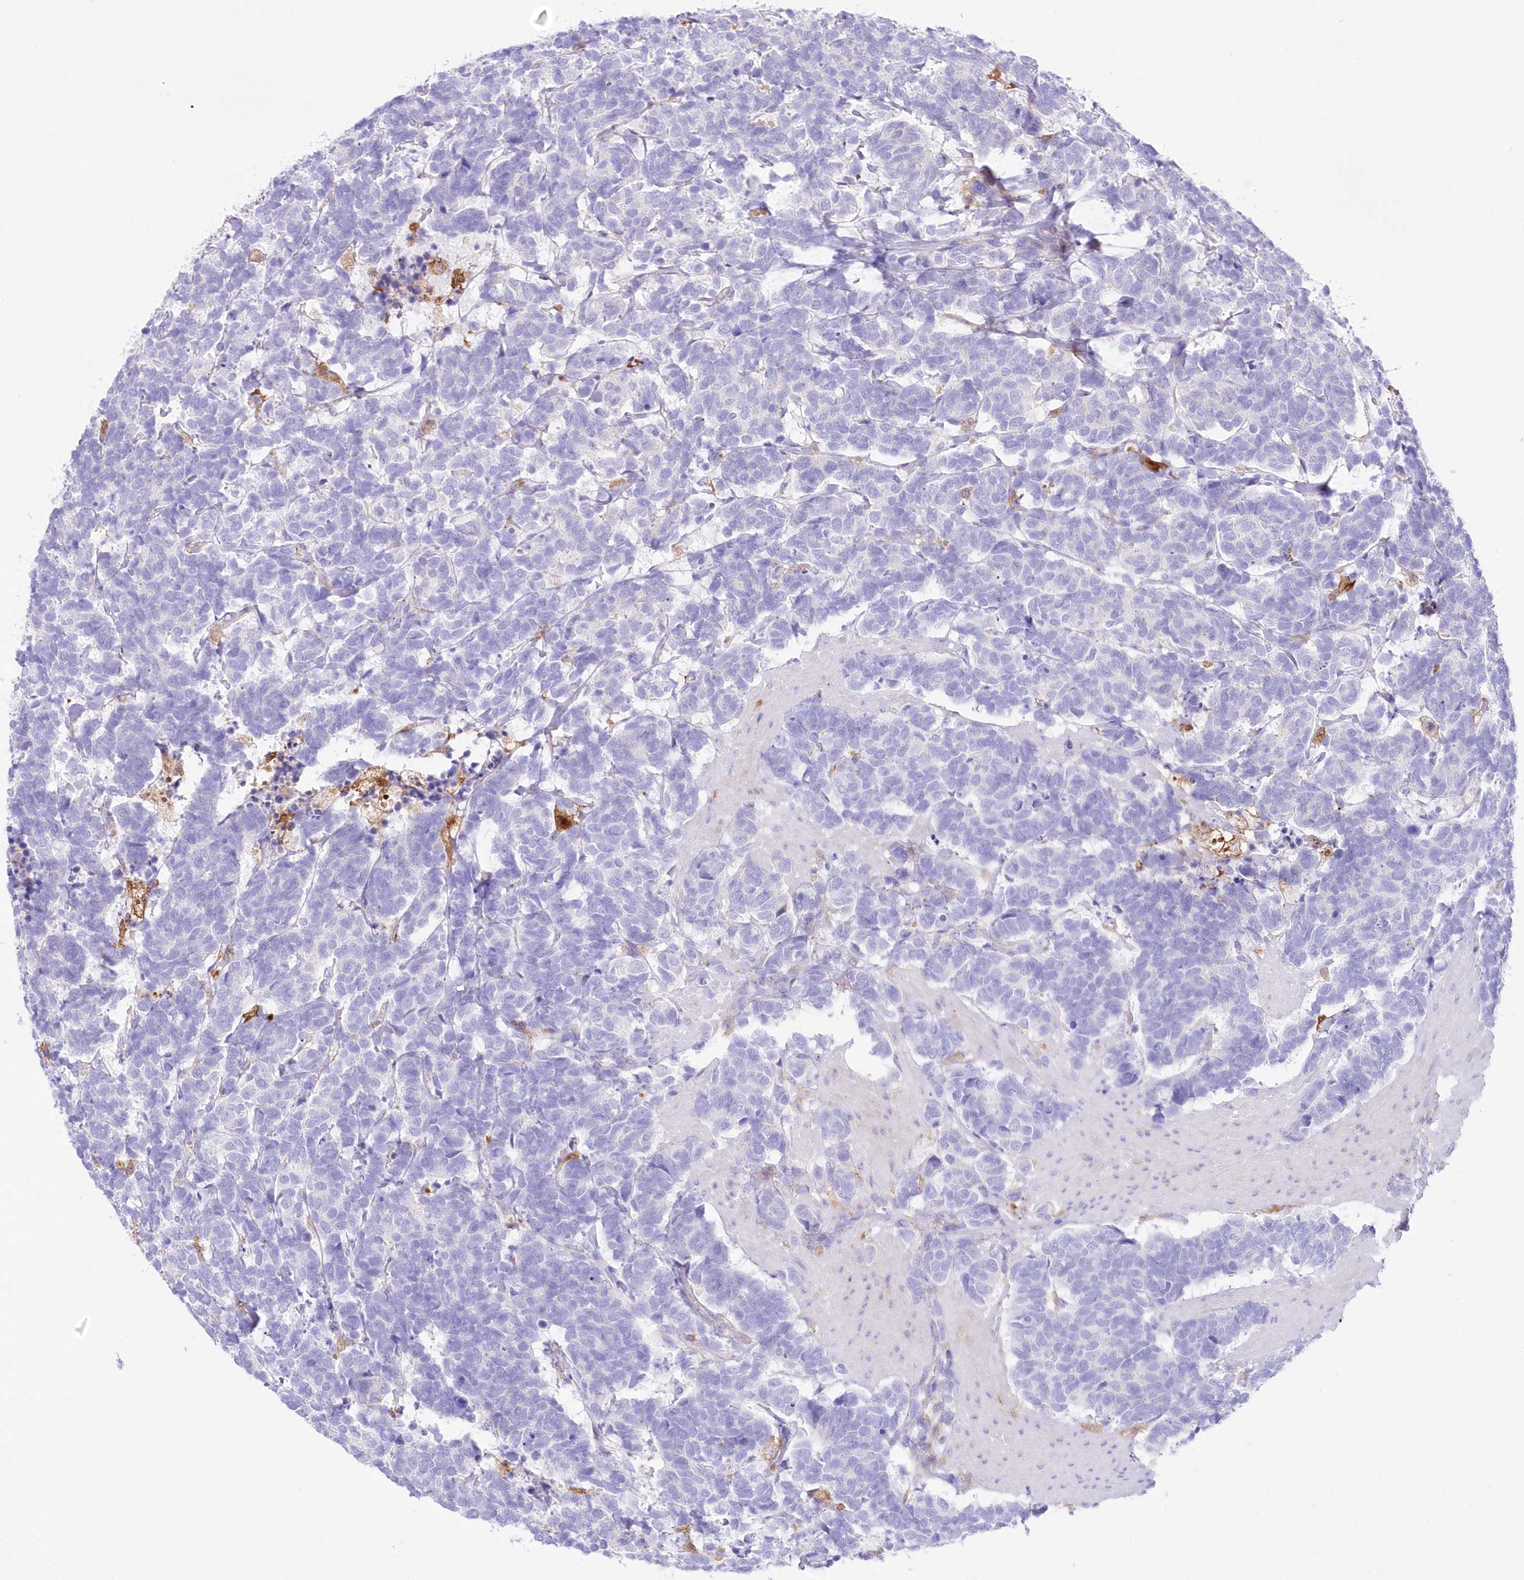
{"staining": {"intensity": "negative", "quantity": "none", "location": "none"}, "tissue": "carcinoid", "cell_type": "Tumor cells", "image_type": "cancer", "snomed": [{"axis": "morphology", "description": "Carcinoma, NOS"}, {"axis": "morphology", "description": "Carcinoid, malignant, NOS"}, {"axis": "topography", "description": "Urinary bladder"}], "caption": "Tumor cells show no significant staining in carcinoma. (Stains: DAB (3,3'-diaminobenzidine) IHC with hematoxylin counter stain, Microscopy: brightfield microscopy at high magnification).", "gene": "DNAJC19", "patient": {"sex": "male", "age": 57}}